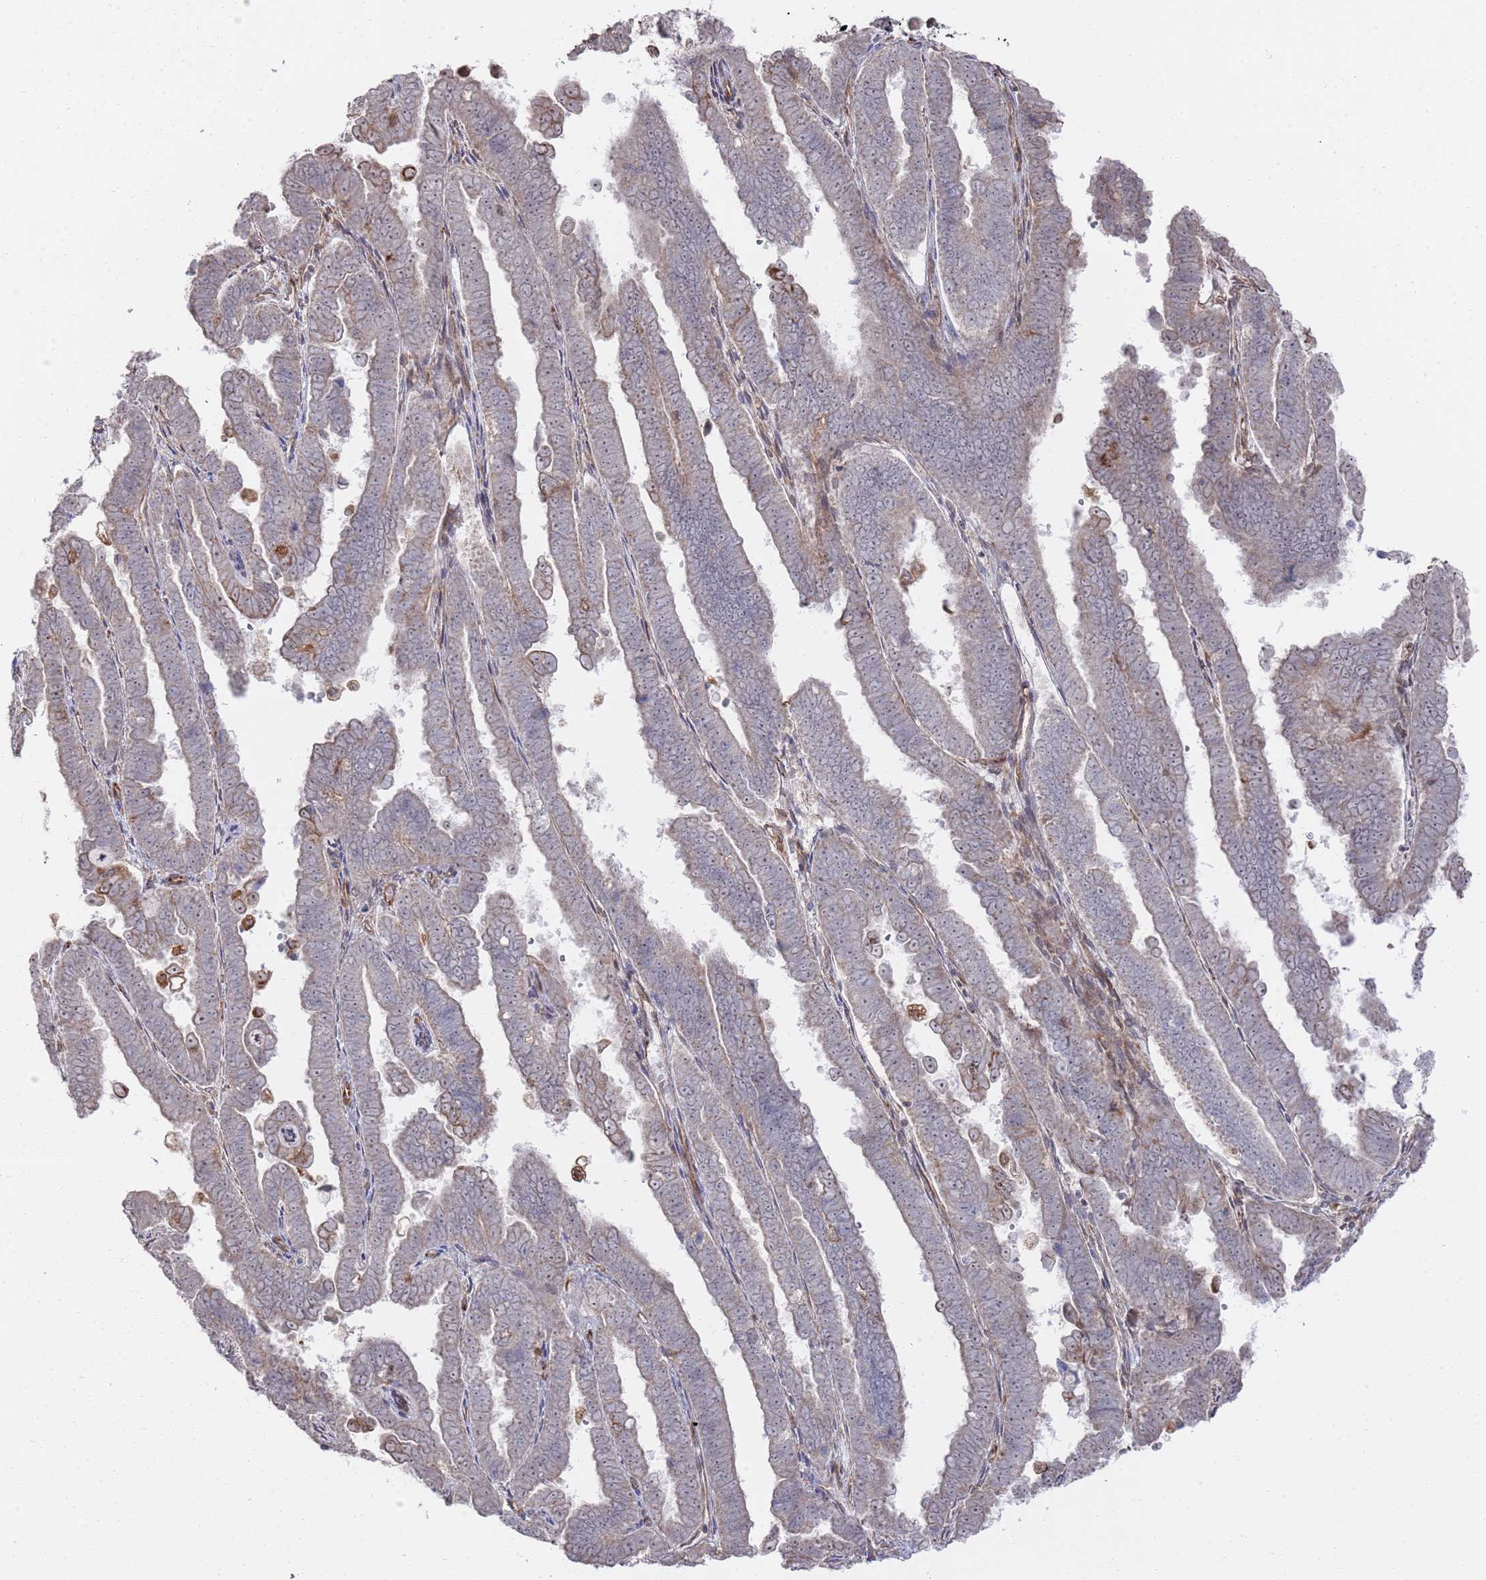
{"staining": {"intensity": "negative", "quantity": "none", "location": "none"}, "tissue": "endometrial cancer", "cell_type": "Tumor cells", "image_type": "cancer", "snomed": [{"axis": "morphology", "description": "Adenocarcinoma, NOS"}, {"axis": "topography", "description": "Endometrium"}], "caption": "A photomicrograph of human adenocarcinoma (endometrial) is negative for staining in tumor cells.", "gene": "PHF21A", "patient": {"sex": "female", "age": 75}}